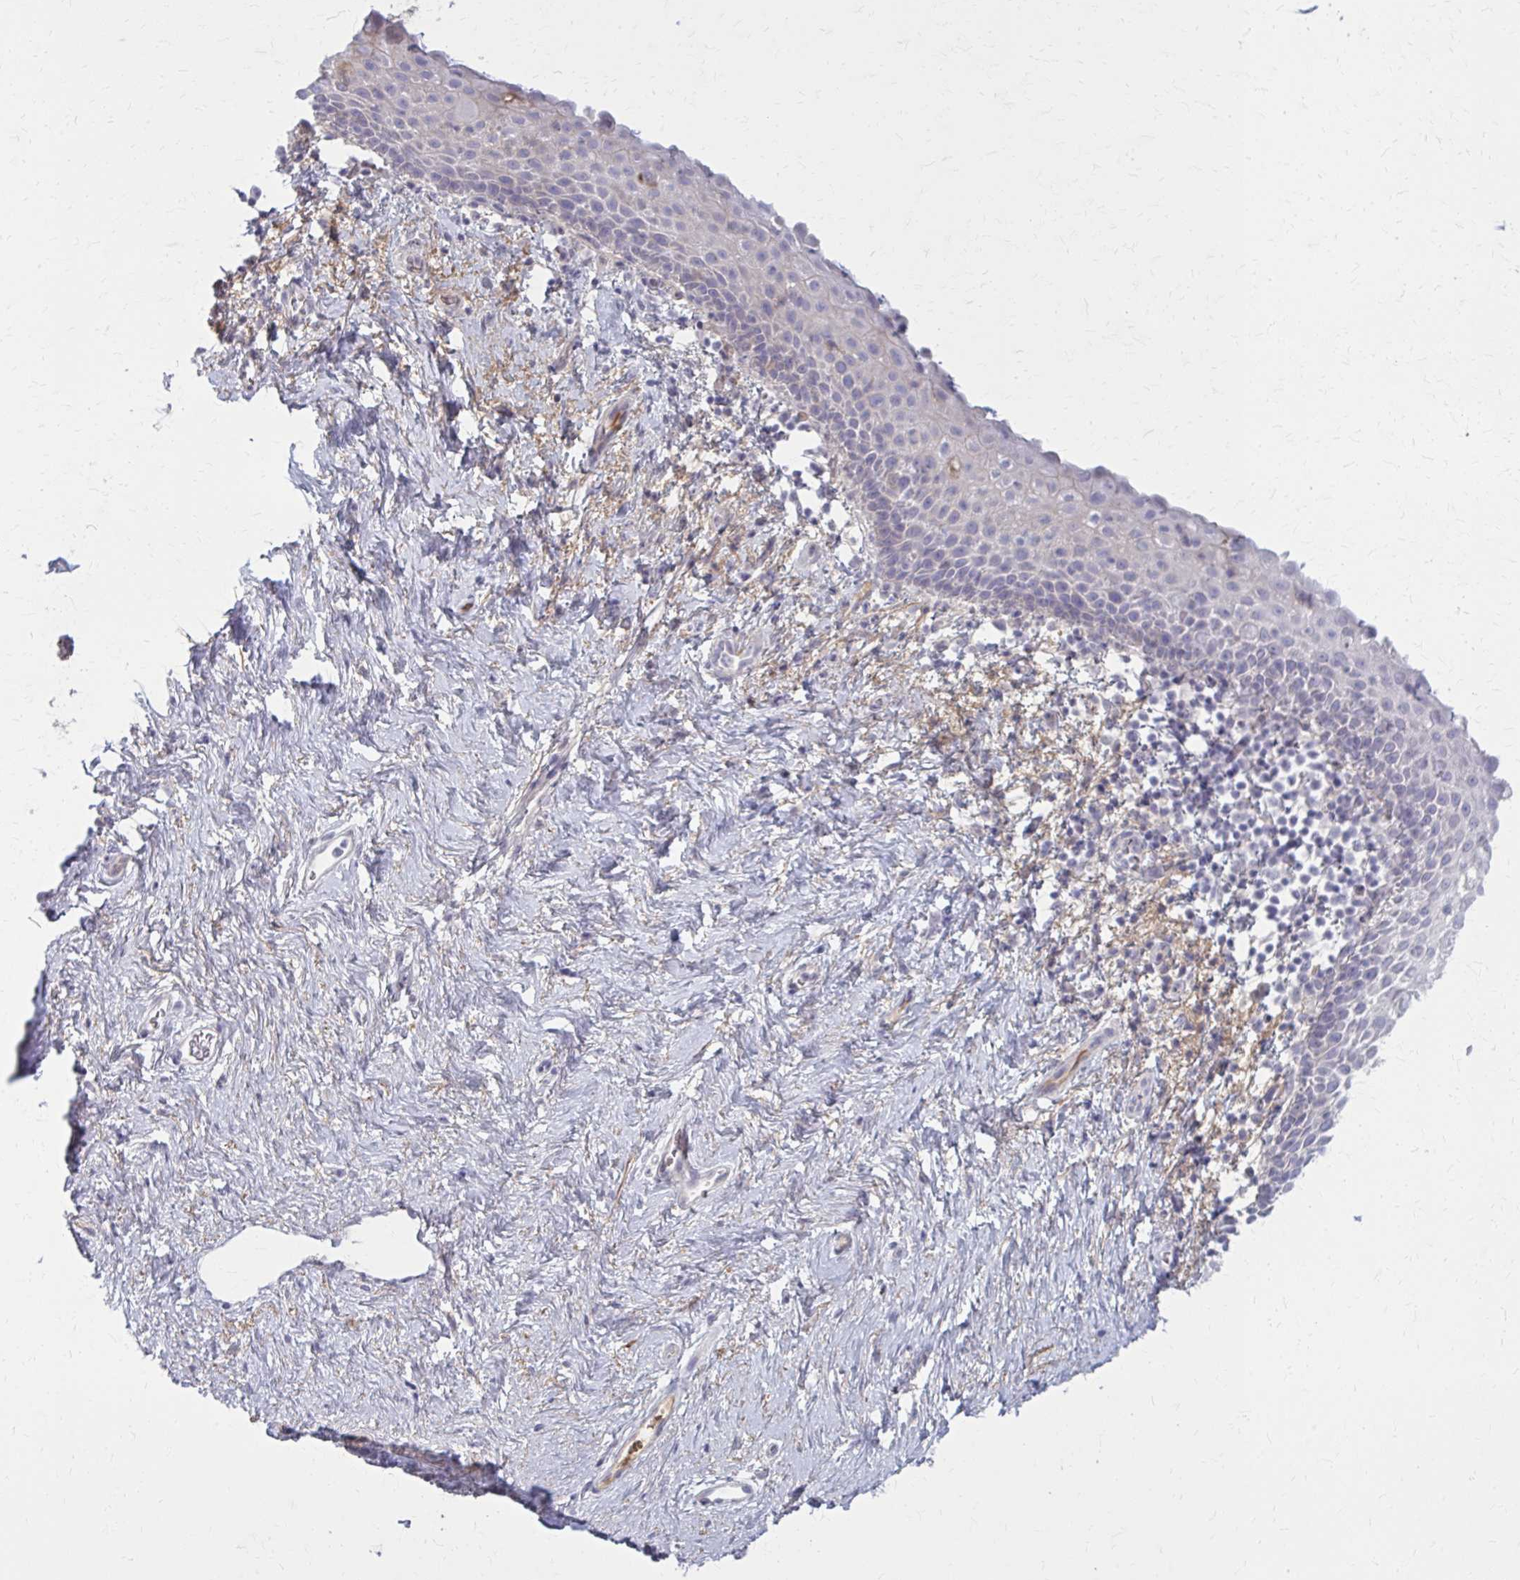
{"staining": {"intensity": "negative", "quantity": "none", "location": "none"}, "tissue": "vagina", "cell_type": "Squamous epithelial cells", "image_type": "normal", "snomed": [{"axis": "morphology", "description": "Normal tissue, NOS"}, {"axis": "topography", "description": "Vagina"}], "caption": "The histopathology image exhibits no staining of squamous epithelial cells in normal vagina. (DAB IHC with hematoxylin counter stain).", "gene": "SERPIND1", "patient": {"sex": "female", "age": 61}}